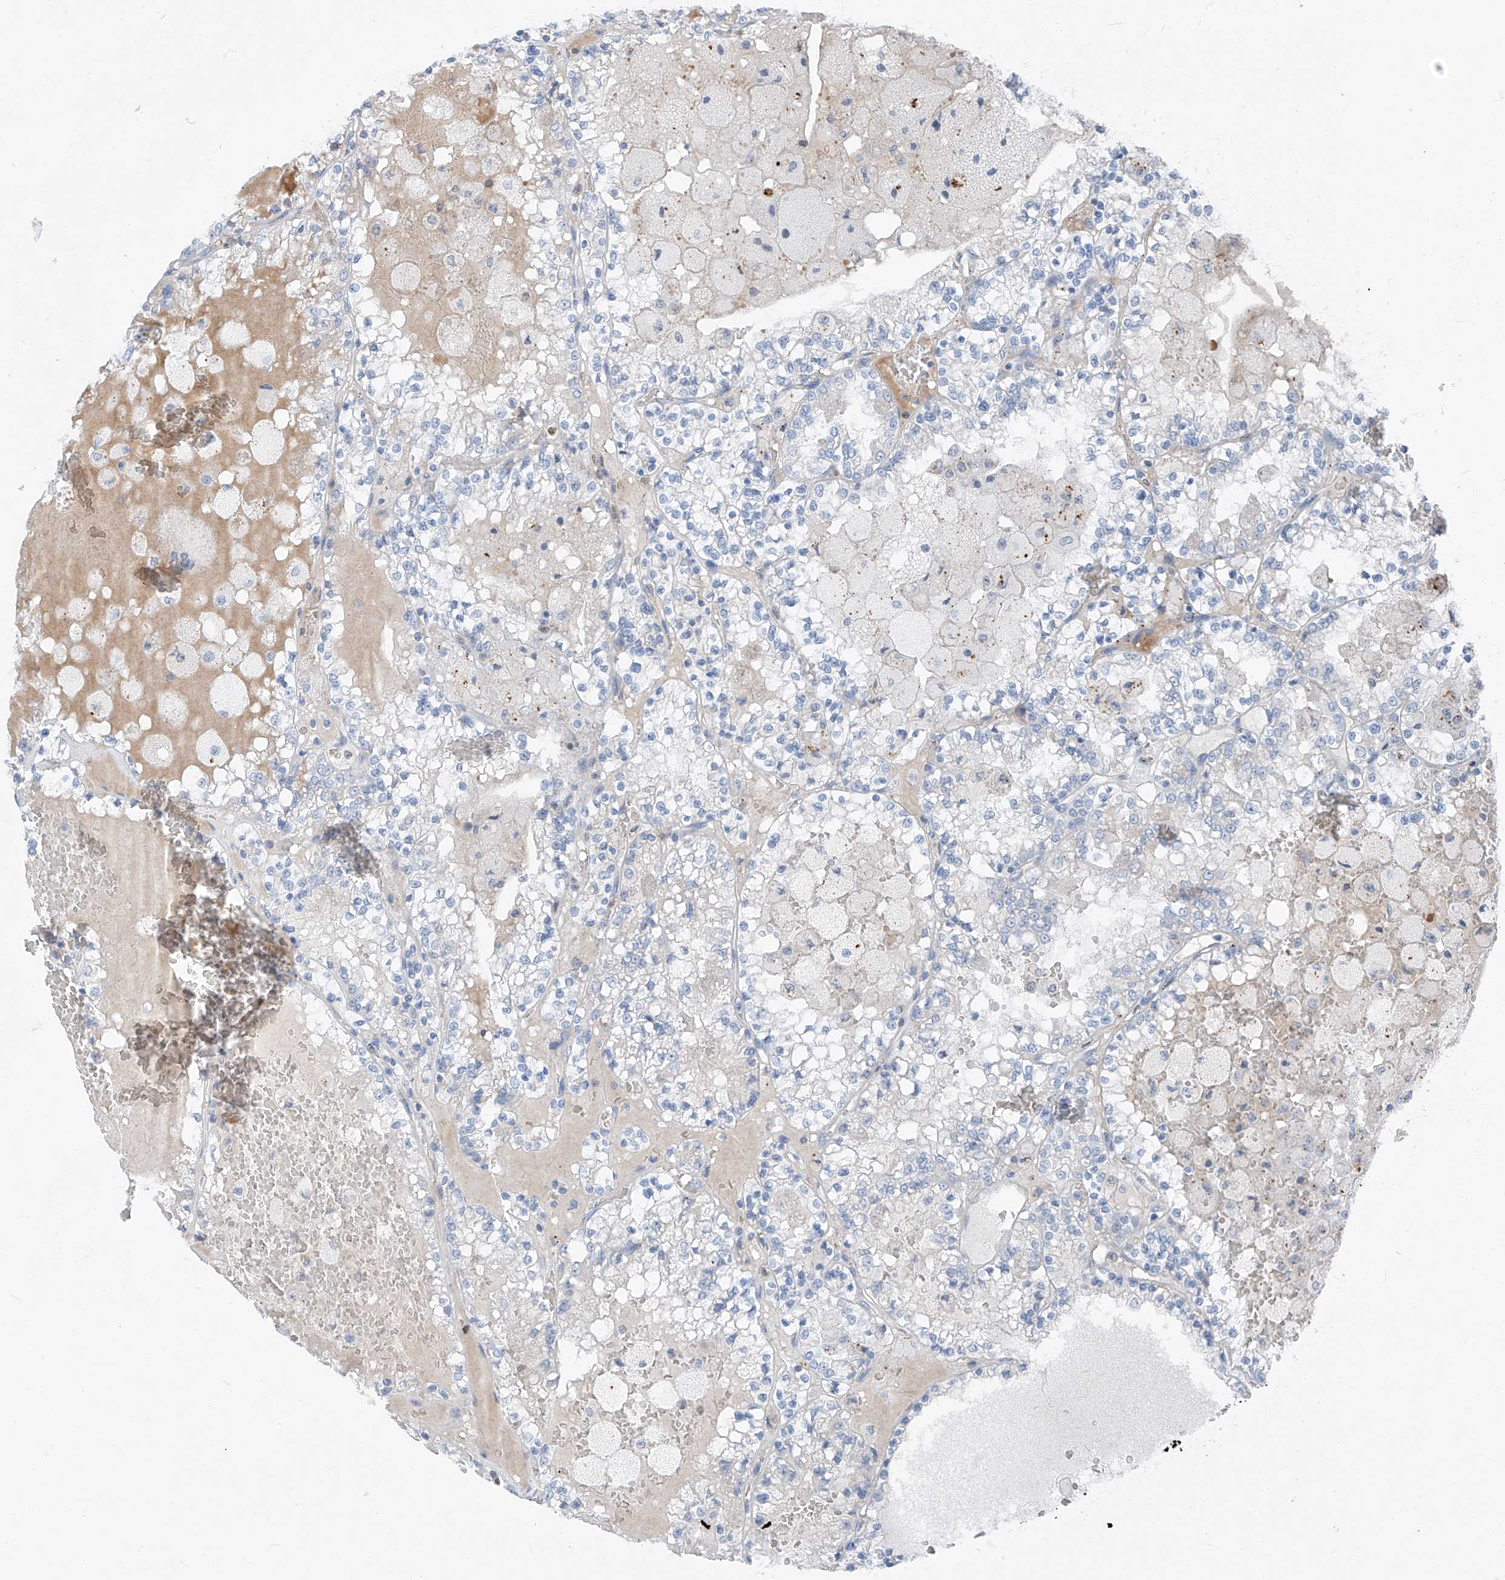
{"staining": {"intensity": "negative", "quantity": "none", "location": "none"}, "tissue": "renal cancer", "cell_type": "Tumor cells", "image_type": "cancer", "snomed": [{"axis": "morphology", "description": "Adenocarcinoma, NOS"}, {"axis": "topography", "description": "Kidney"}], "caption": "This micrograph is of adenocarcinoma (renal) stained with immunohistochemistry to label a protein in brown with the nuclei are counter-stained blue. There is no expression in tumor cells.", "gene": "CHMP2B", "patient": {"sex": "female", "age": 56}}